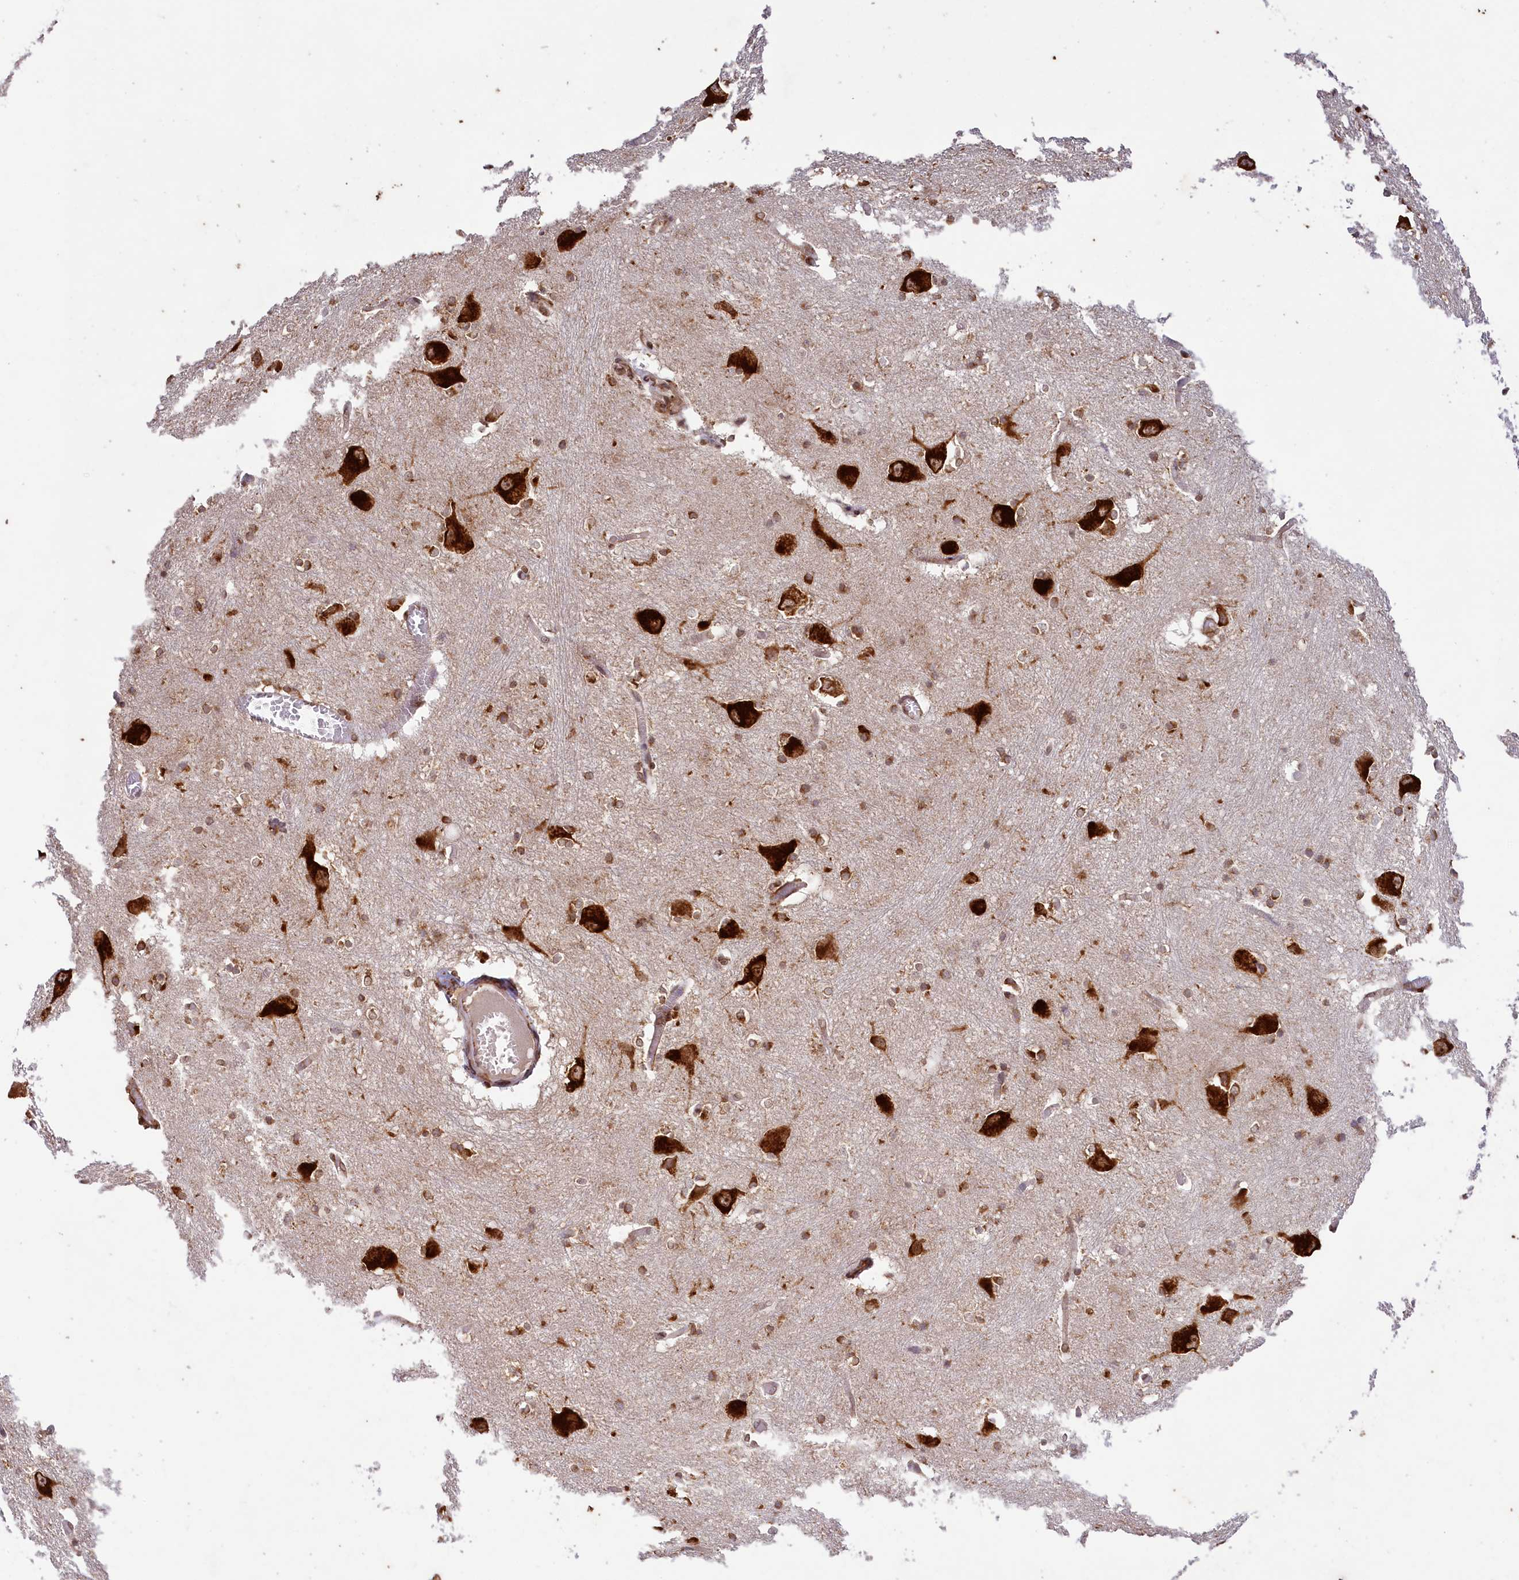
{"staining": {"intensity": "moderate", "quantity": ">75%", "location": "cytoplasmic/membranous"}, "tissue": "caudate", "cell_type": "Glial cells", "image_type": "normal", "snomed": [{"axis": "morphology", "description": "Normal tissue, NOS"}, {"axis": "topography", "description": "Lateral ventricle wall"}], "caption": "Protein positivity by immunohistochemistry (IHC) displays moderate cytoplasmic/membranous positivity in approximately >75% of glial cells in benign caudate. The staining is performed using DAB brown chromogen to label protein expression. The nuclei are counter-stained blue using hematoxylin.", "gene": "LARP4", "patient": {"sex": "male", "age": 37}}